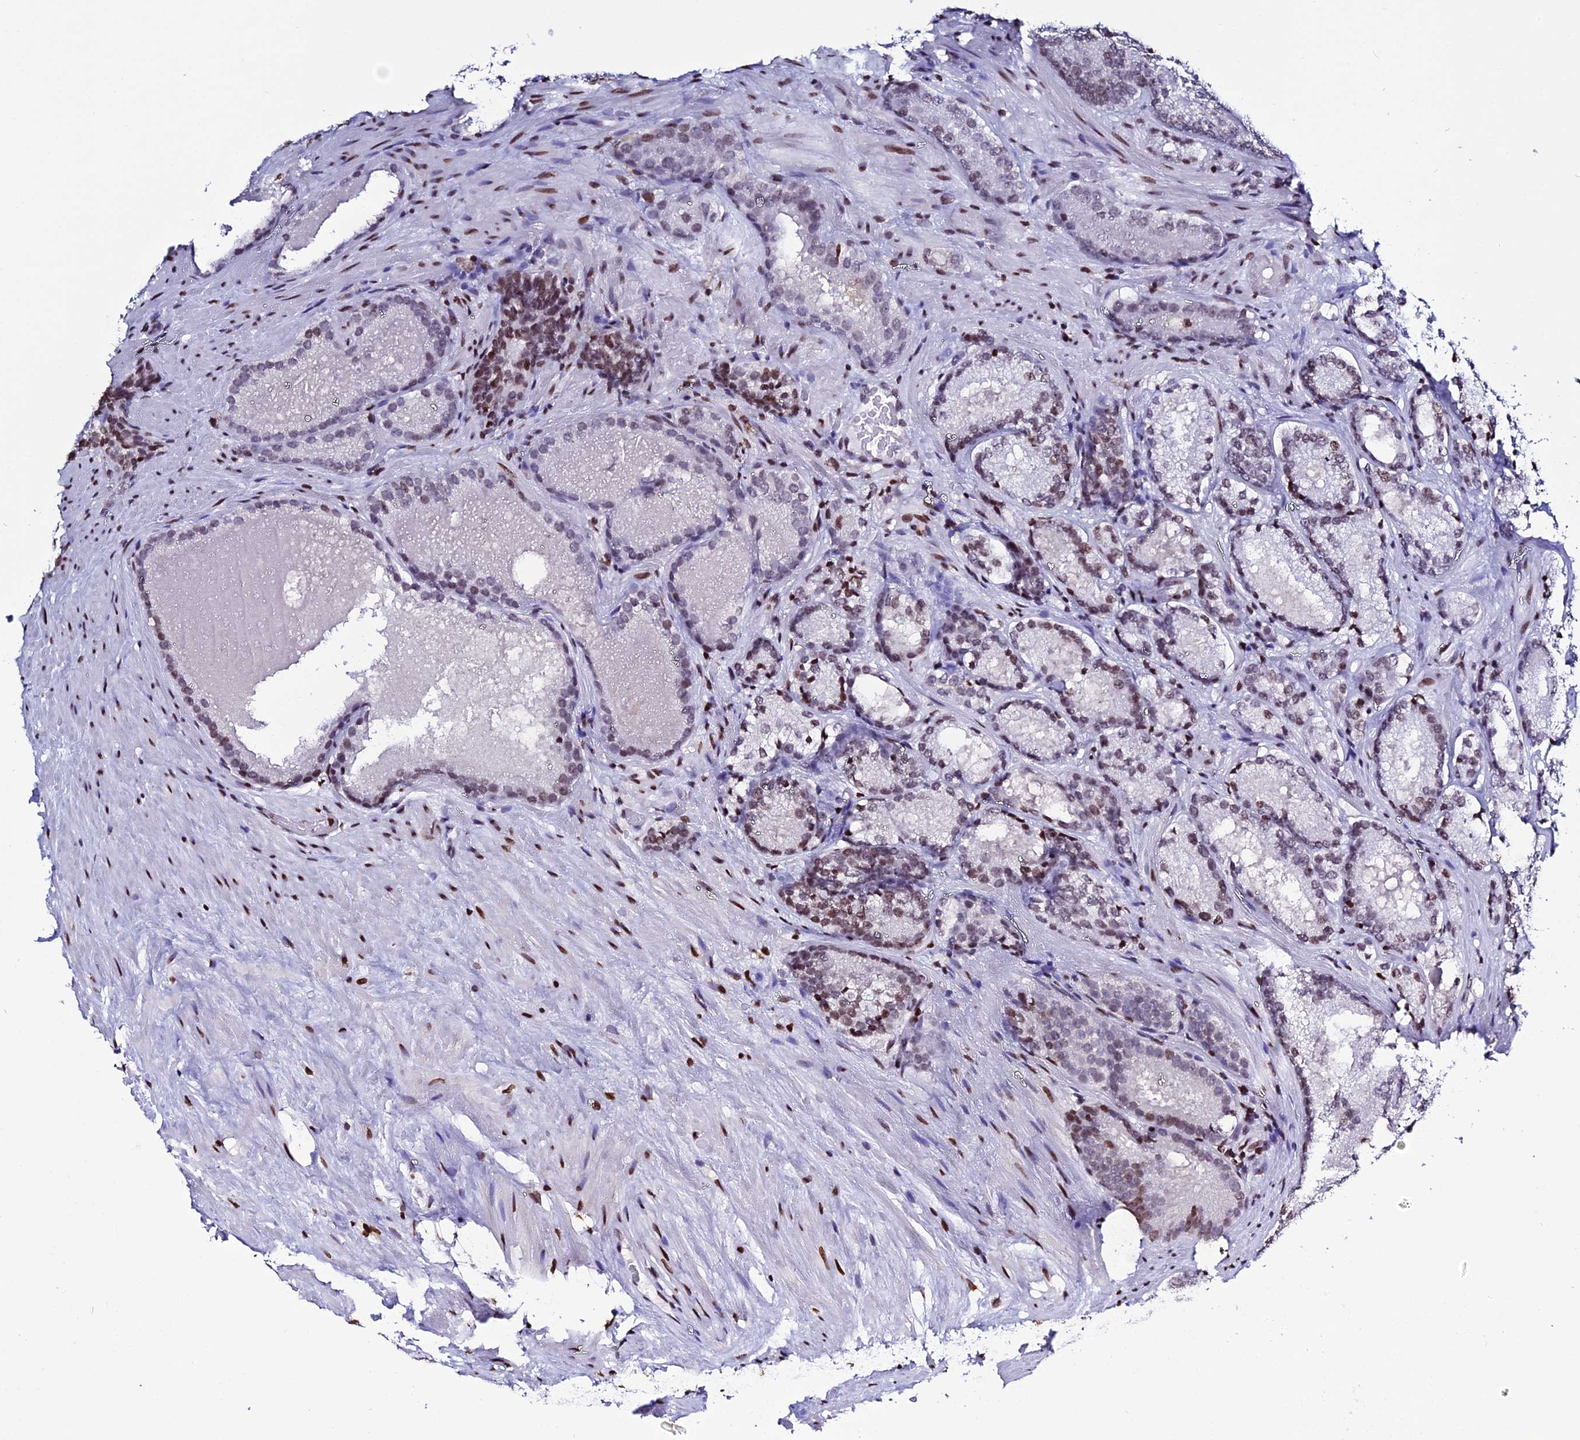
{"staining": {"intensity": "moderate", "quantity": "<25%", "location": "nuclear"}, "tissue": "prostate cancer", "cell_type": "Tumor cells", "image_type": "cancer", "snomed": [{"axis": "morphology", "description": "Adenocarcinoma, Low grade"}, {"axis": "topography", "description": "Prostate"}], "caption": "Approximately <25% of tumor cells in human adenocarcinoma (low-grade) (prostate) display moderate nuclear protein staining as visualized by brown immunohistochemical staining.", "gene": "MACROH2A2", "patient": {"sex": "male", "age": 74}}